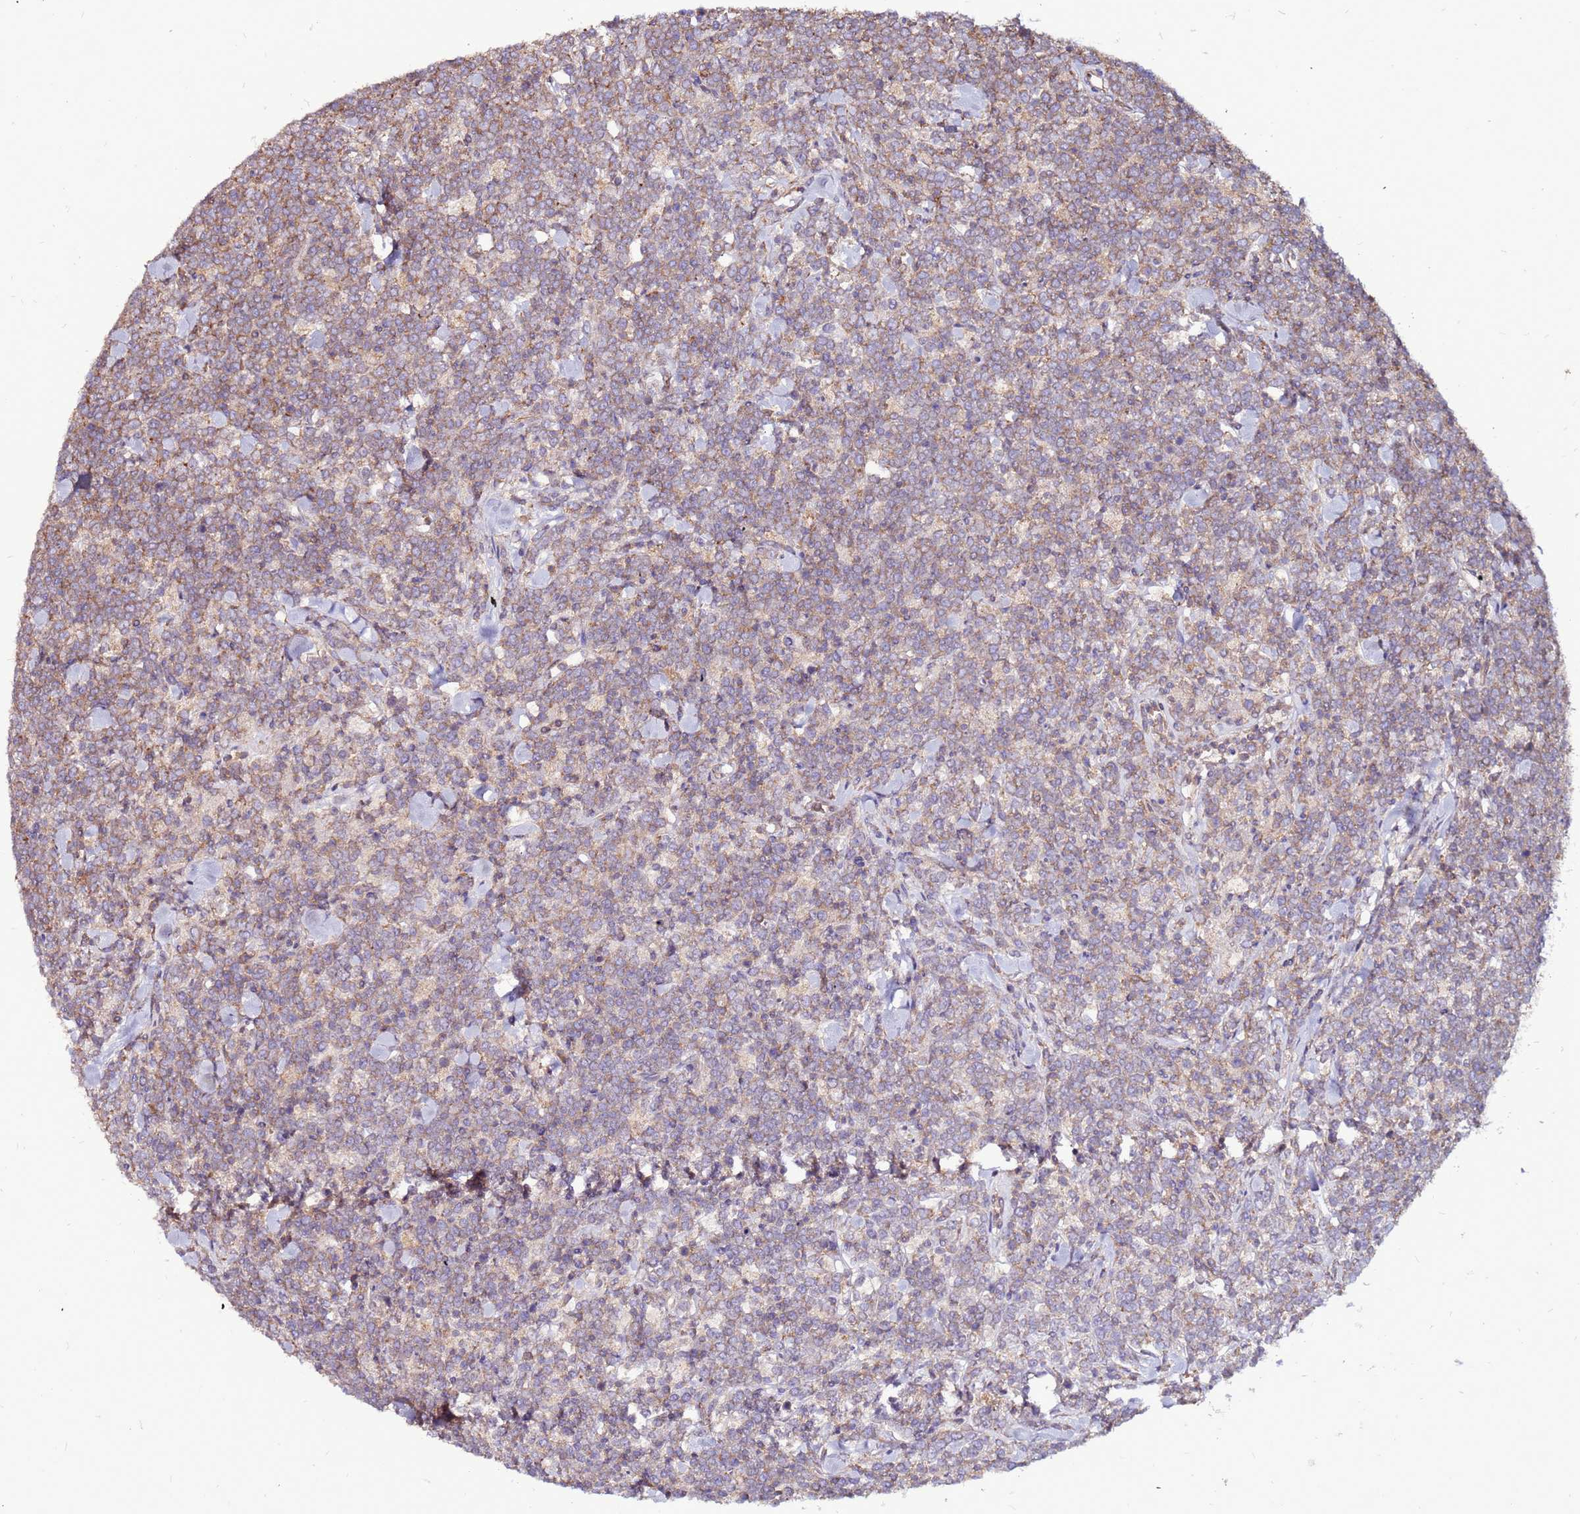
{"staining": {"intensity": "weak", "quantity": "25%-75%", "location": "cytoplasmic/membranous"}, "tissue": "lymphoma", "cell_type": "Tumor cells", "image_type": "cancer", "snomed": [{"axis": "morphology", "description": "Malignant lymphoma, non-Hodgkin's type, High grade"}, {"axis": "topography", "description": "Small intestine"}], "caption": "This is an image of immunohistochemistry staining of lymphoma, which shows weak staining in the cytoplasmic/membranous of tumor cells.", "gene": "NRN1L", "patient": {"sex": "male", "age": 8}}